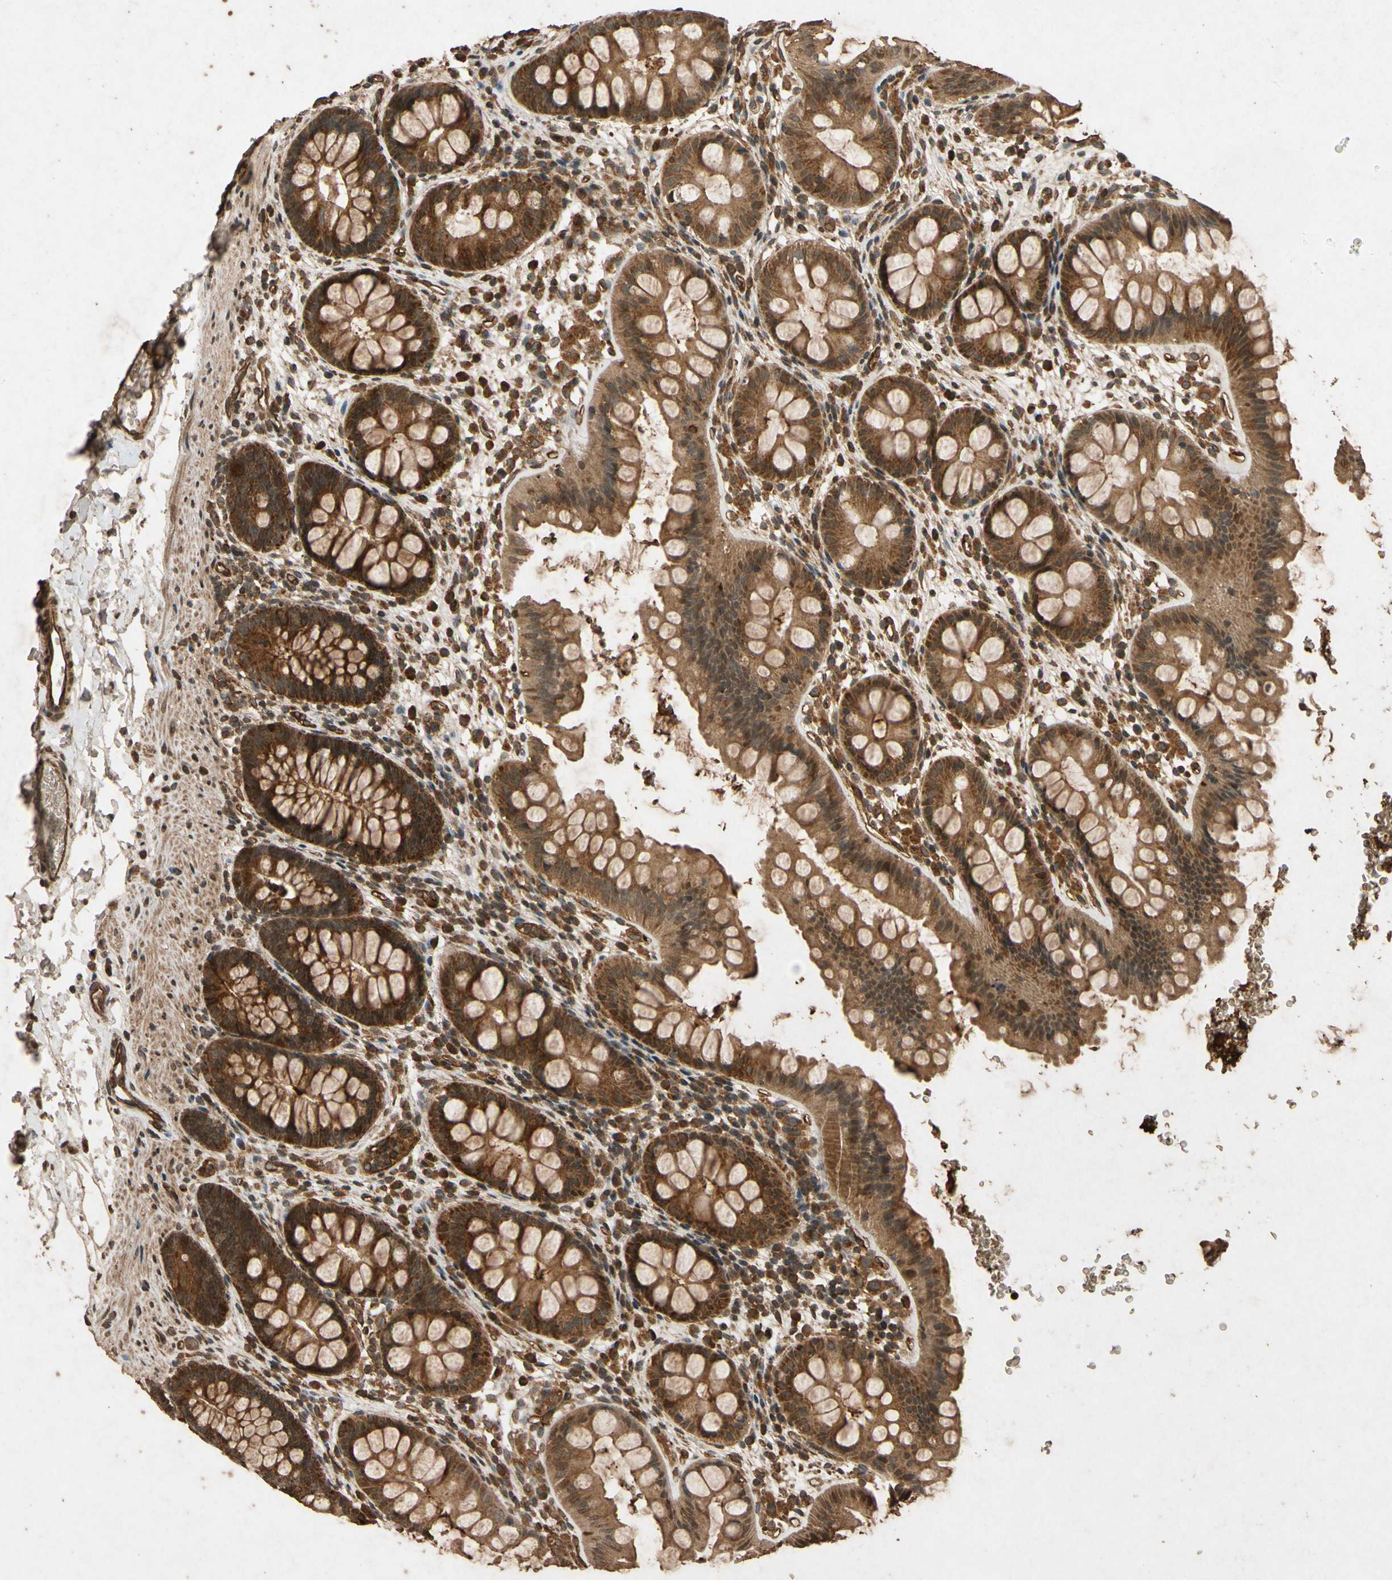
{"staining": {"intensity": "strong", "quantity": ">75%", "location": "cytoplasmic/membranous"}, "tissue": "rectum", "cell_type": "Glandular cells", "image_type": "normal", "snomed": [{"axis": "morphology", "description": "Normal tissue, NOS"}, {"axis": "topography", "description": "Rectum"}], "caption": "Rectum stained with DAB immunohistochemistry displays high levels of strong cytoplasmic/membranous staining in about >75% of glandular cells.", "gene": "TXN2", "patient": {"sex": "female", "age": 24}}